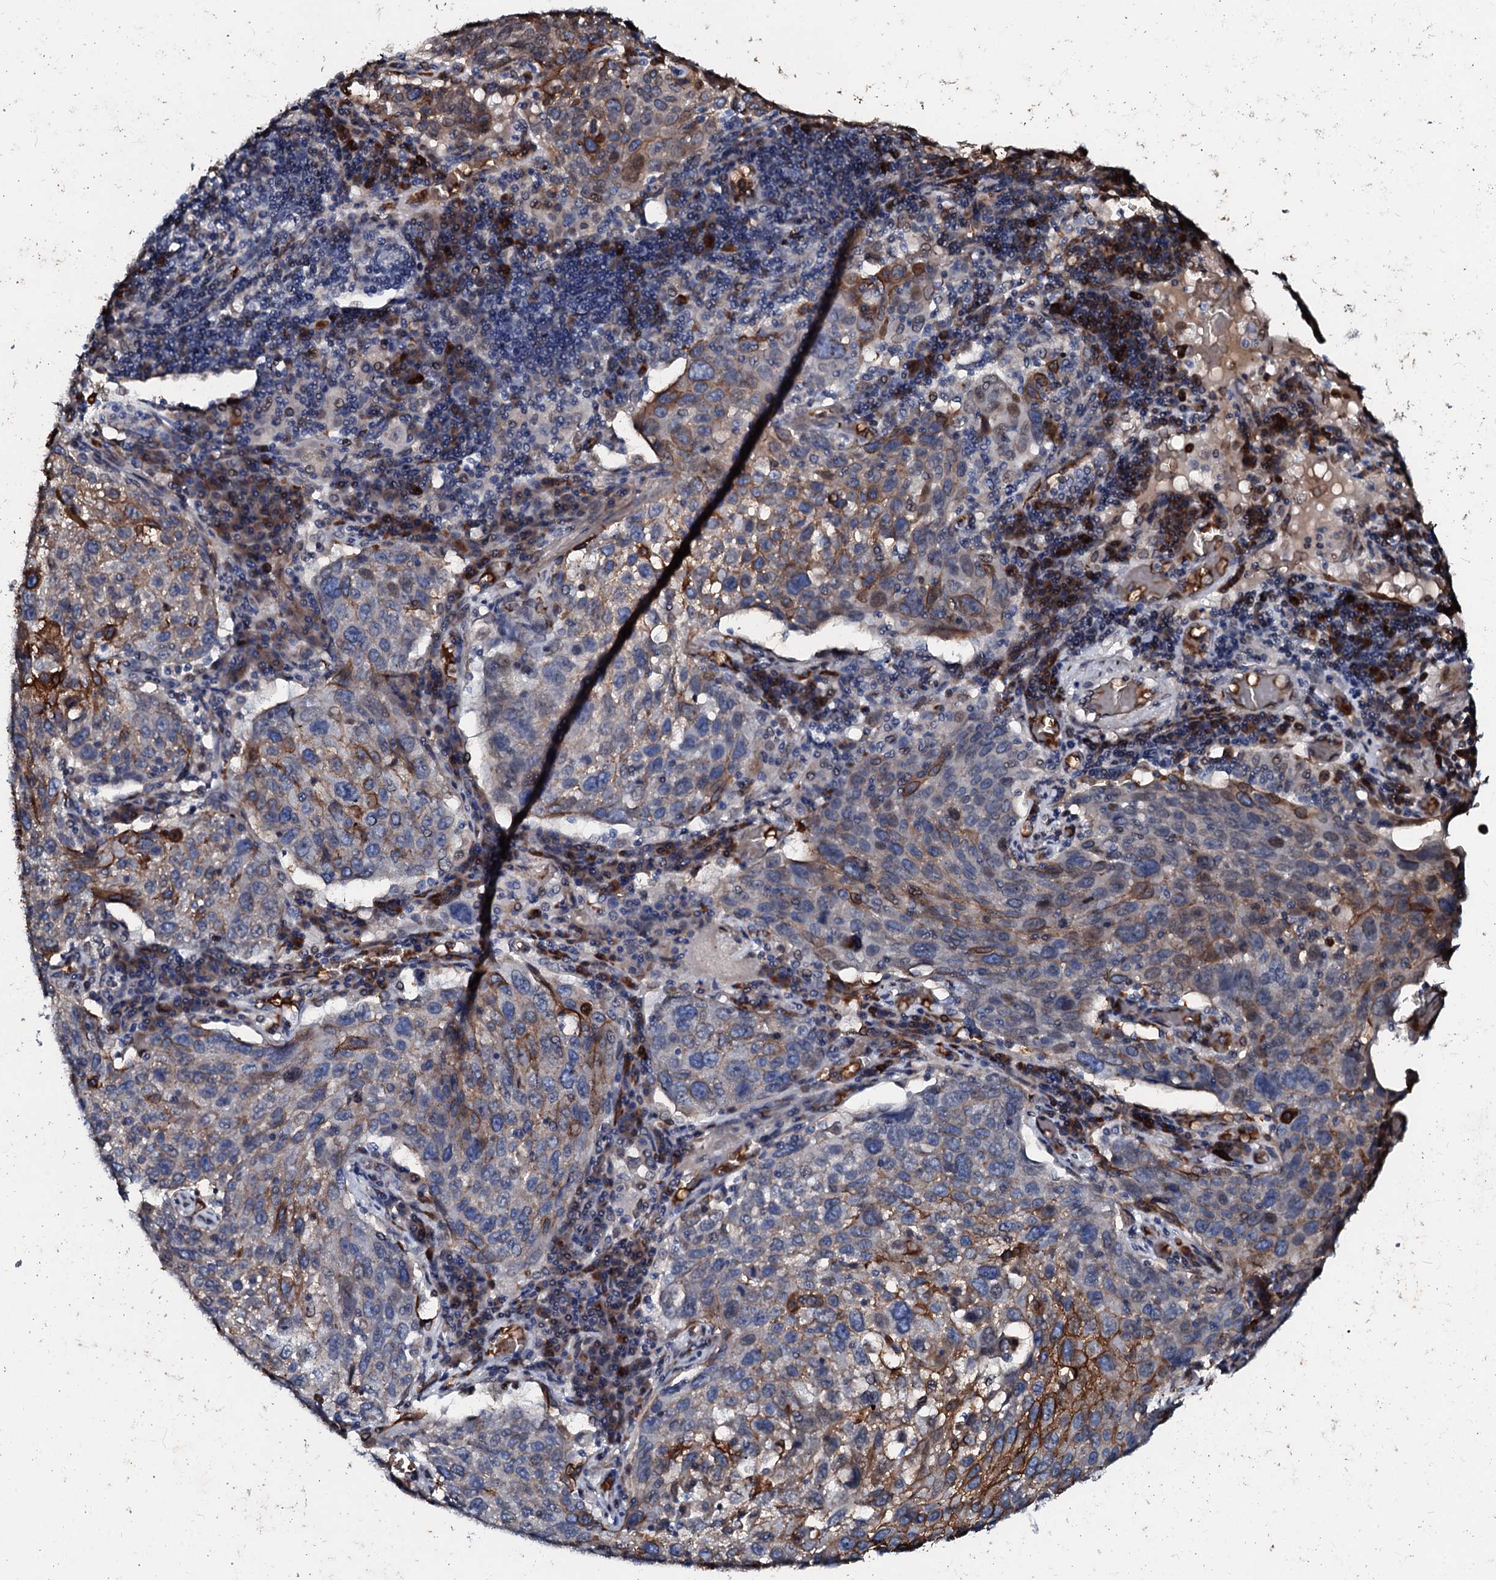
{"staining": {"intensity": "moderate", "quantity": "<25%", "location": "cytoplasmic/membranous"}, "tissue": "lung cancer", "cell_type": "Tumor cells", "image_type": "cancer", "snomed": [{"axis": "morphology", "description": "Squamous cell carcinoma, NOS"}, {"axis": "topography", "description": "Lung"}], "caption": "Lung cancer (squamous cell carcinoma) stained with a protein marker displays moderate staining in tumor cells.", "gene": "NRP2", "patient": {"sex": "male", "age": 65}}